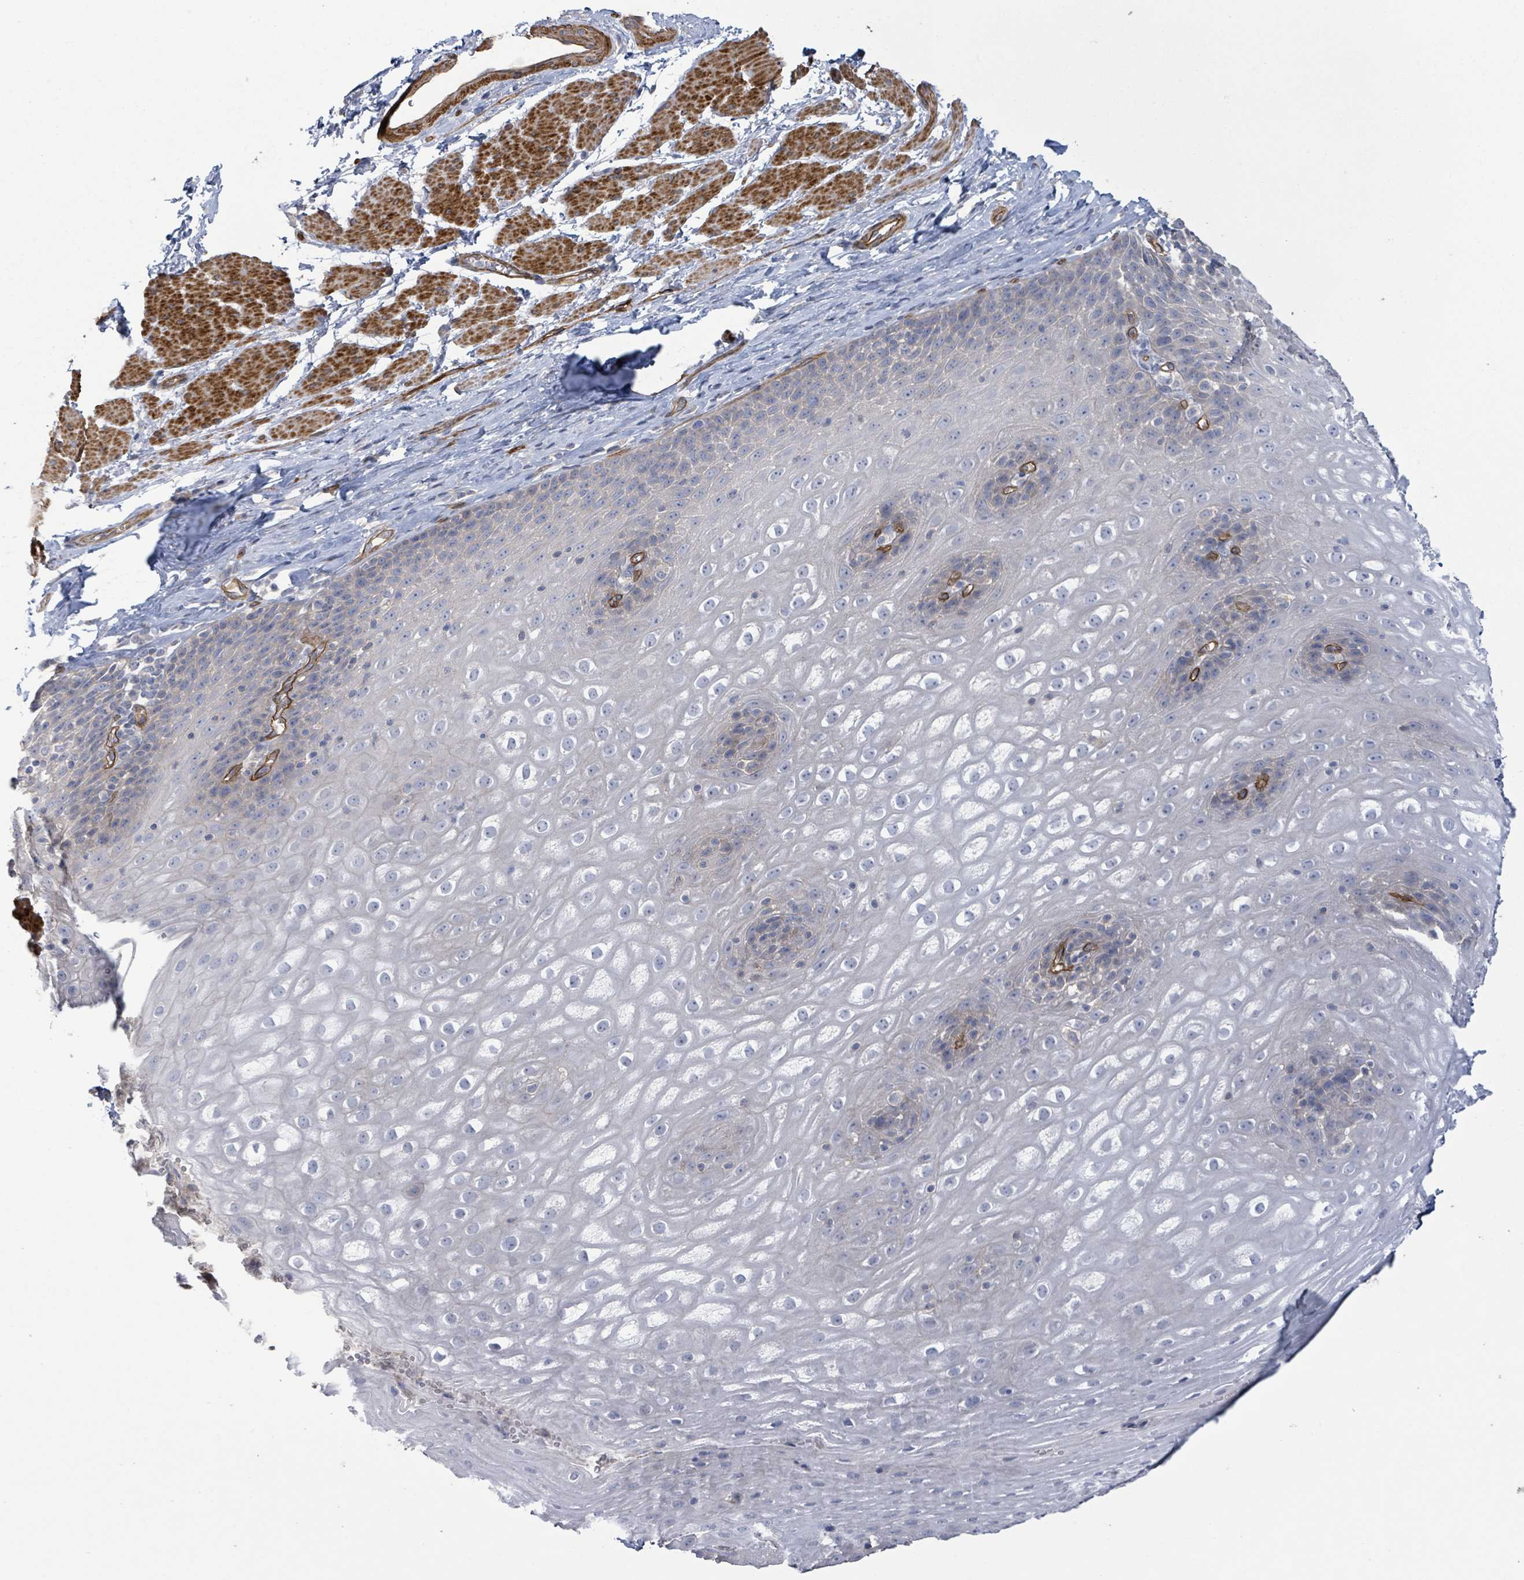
{"staining": {"intensity": "negative", "quantity": "none", "location": "none"}, "tissue": "esophagus", "cell_type": "Squamous epithelial cells", "image_type": "normal", "snomed": [{"axis": "morphology", "description": "Normal tissue, NOS"}, {"axis": "topography", "description": "Esophagus"}], "caption": "The photomicrograph reveals no staining of squamous epithelial cells in unremarkable esophagus. The staining is performed using DAB brown chromogen with nuclei counter-stained in using hematoxylin.", "gene": "KANK3", "patient": {"sex": "female", "age": 61}}